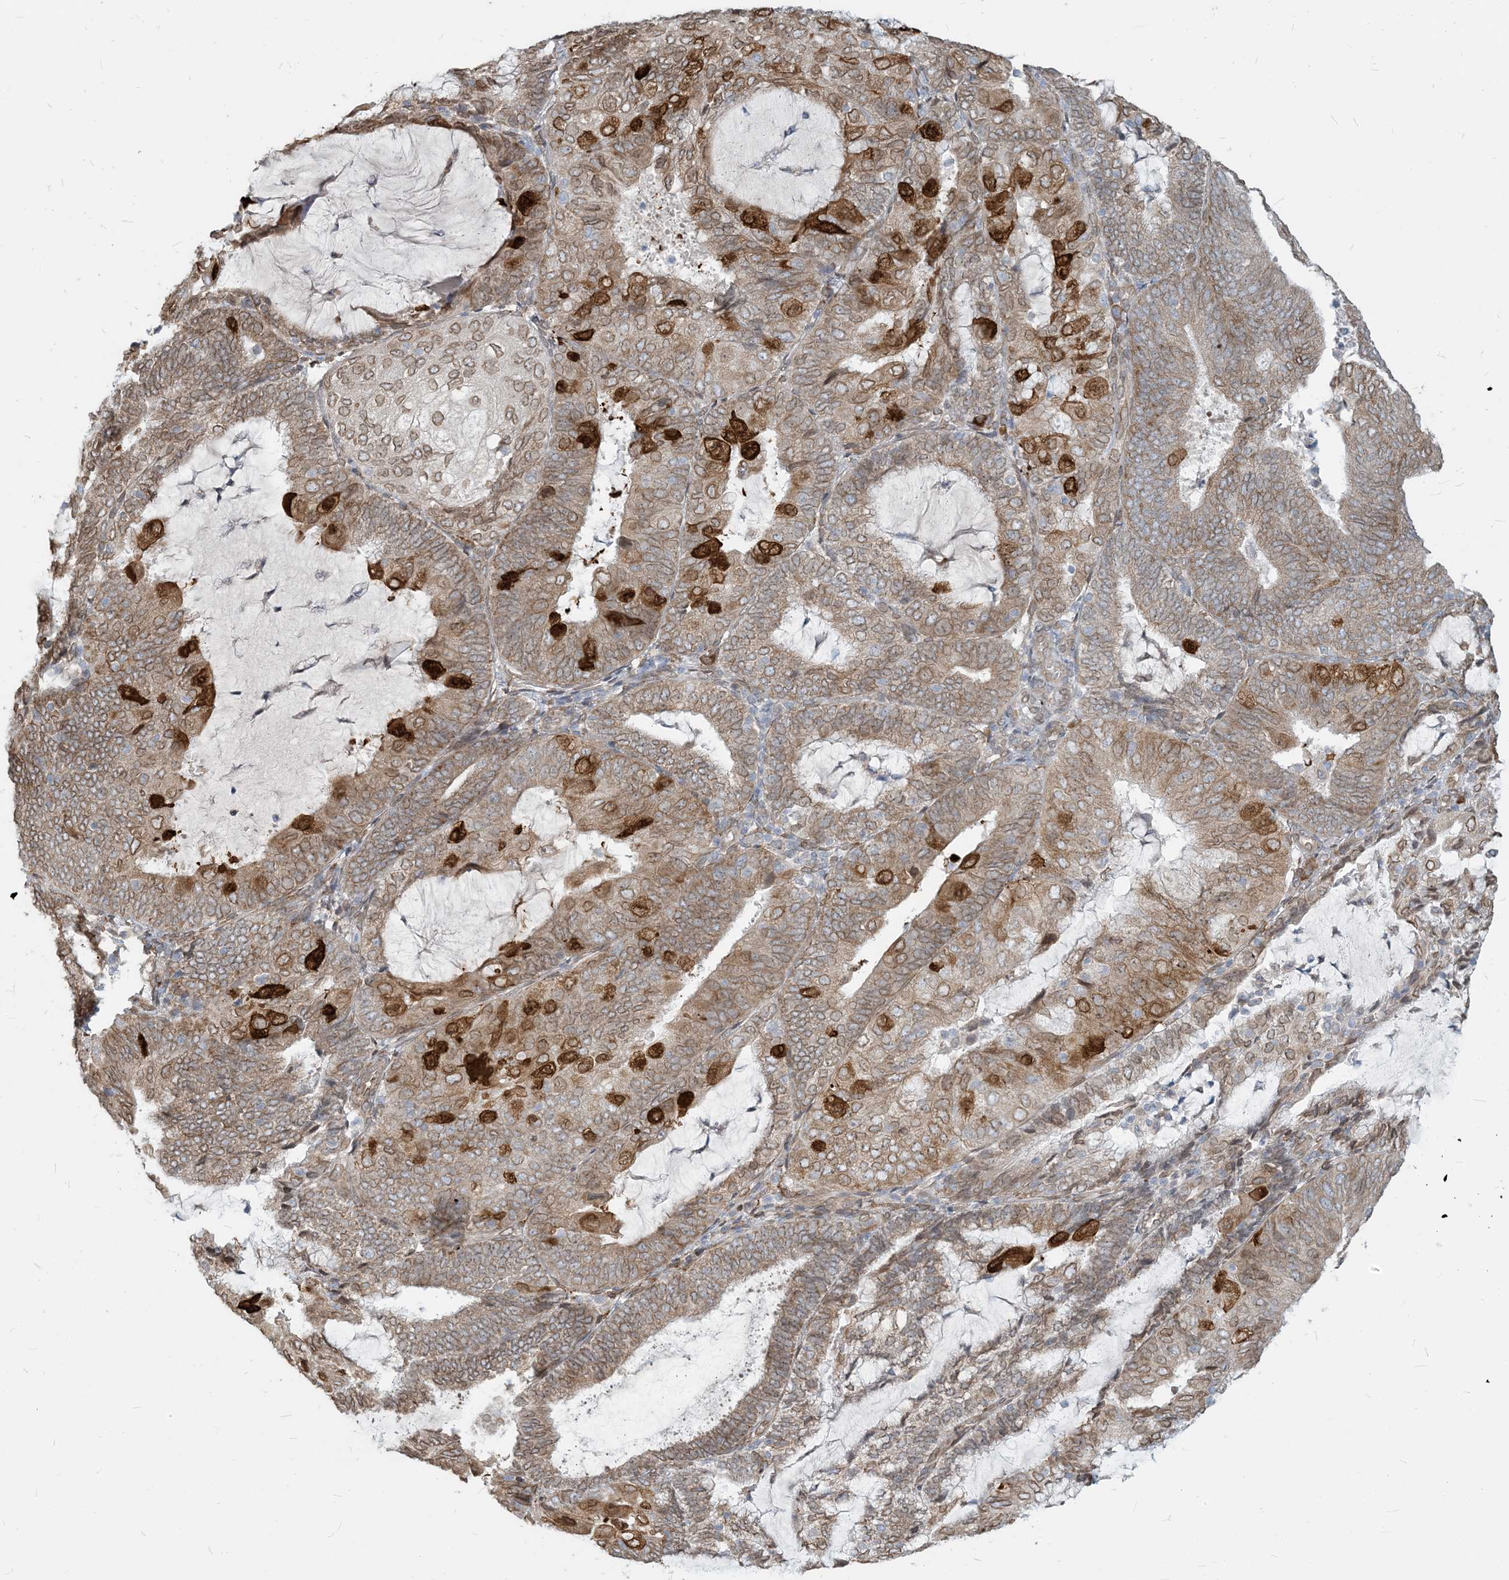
{"staining": {"intensity": "moderate", "quantity": ">75%", "location": "cytoplasmic/membranous,nuclear"}, "tissue": "endometrial cancer", "cell_type": "Tumor cells", "image_type": "cancer", "snomed": [{"axis": "morphology", "description": "Adenocarcinoma, NOS"}, {"axis": "topography", "description": "Endometrium"}], "caption": "DAB immunohistochemical staining of human endometrial cancer (adenocarcinoma) exhibits moderate cytoplasmic/membranous and nuclear protein staining in about >75% of tumor cells. (brown staining indicates protein expression, while blue staining denotes nuclei).", "gene": "WWP1", "patient": {"sex": "female", "age": 81}}